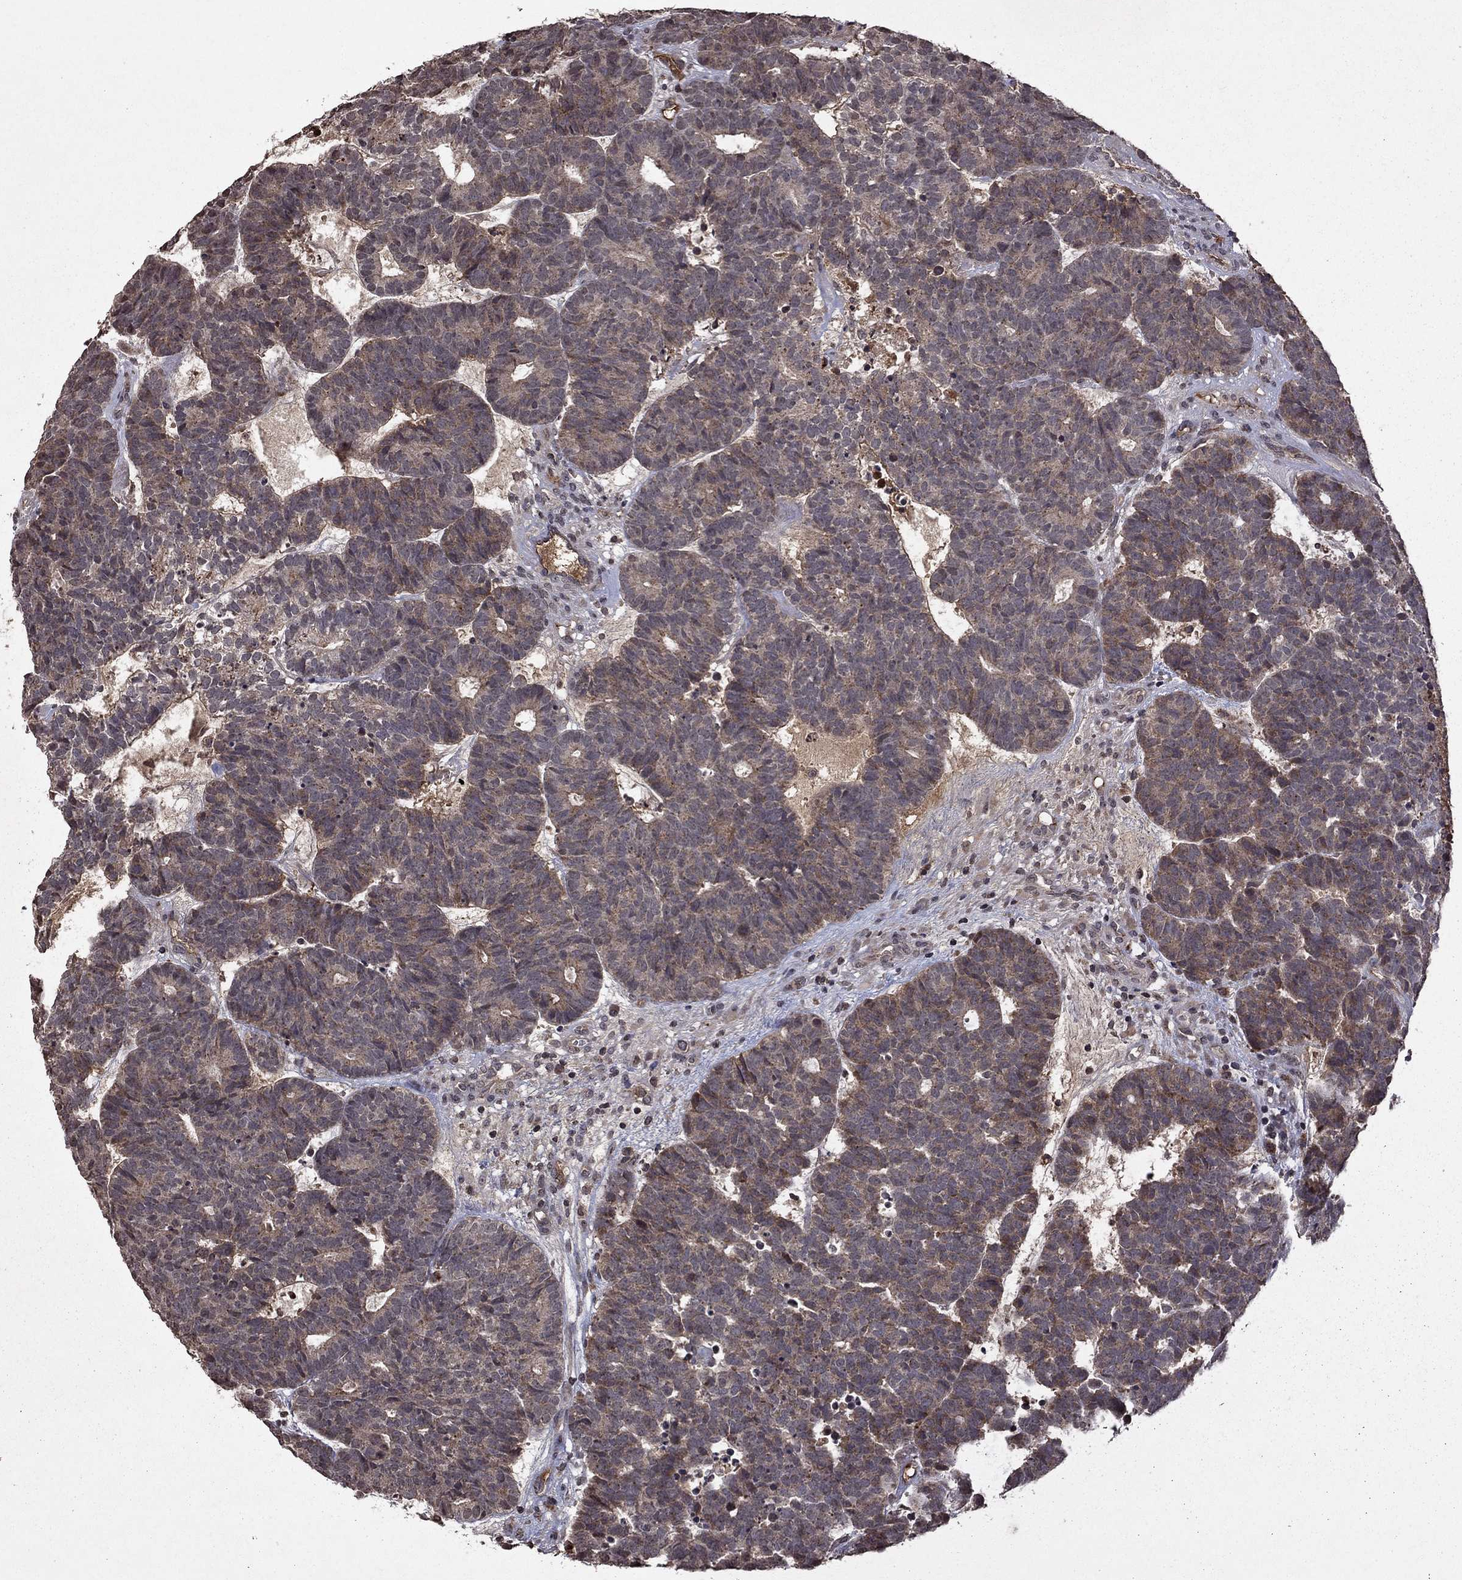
{"staining": {"intensity": "weak", "quantity": "<25%", "location": "cytoplasmic/membranous"}, "tissue": "head and neck cancer", "cell_type": "Tumor cells", "image_type": "cancer", "snomed": [{"axis": "morphology", "description": "Adenocarcinoma, NOS"}, {"axis": "topography", "description": "Head-Neck"}], "caption": "DAB immunohistochemical staining of head and neck cancer (adenocarcinoma) exhibits no significant positivity in tumor cells.", "gene": "NLGN1", "patient": {"sex": "female", "age": 81}}